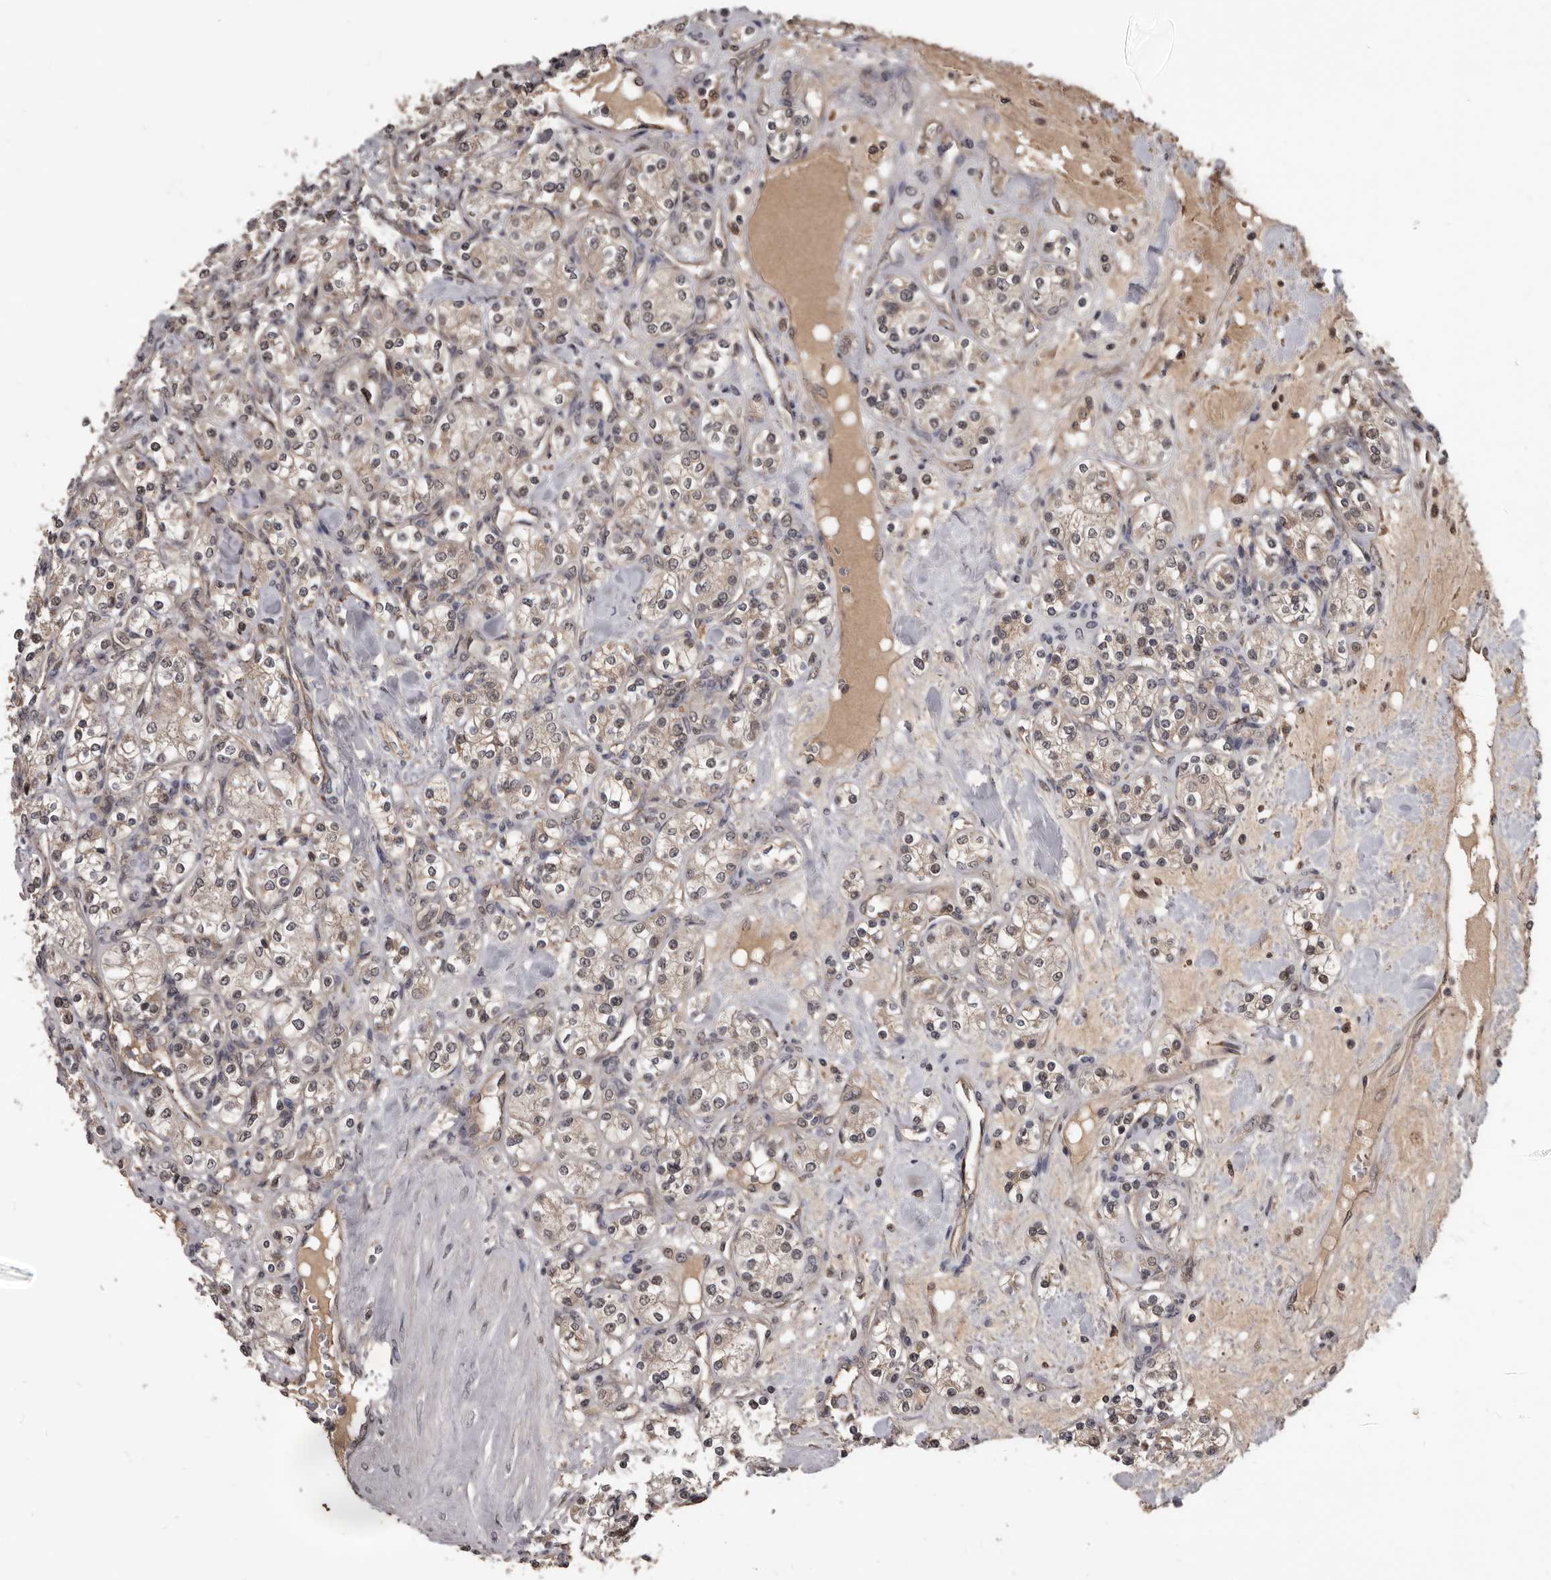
{"staining": {"intensity": "weak", "quantity": "25%-75%", "location": "nuclear"}, "tissue": "renal cancer", "cell_type": "Tumor cells", "image_type": "cancer", "snomed": [{"axis": "morphology", "description": "Adenocarcinoma, NOS"}, {"axis": "topography", "description": "Kidney"}], "caption": "A micrograph of human renal cancer (adenocarcinoma) stained for a protein shows weak nuclear brown staining in tumor cells.", "gene": "AHR", "patient": {"sex": "male", "age": 77}}